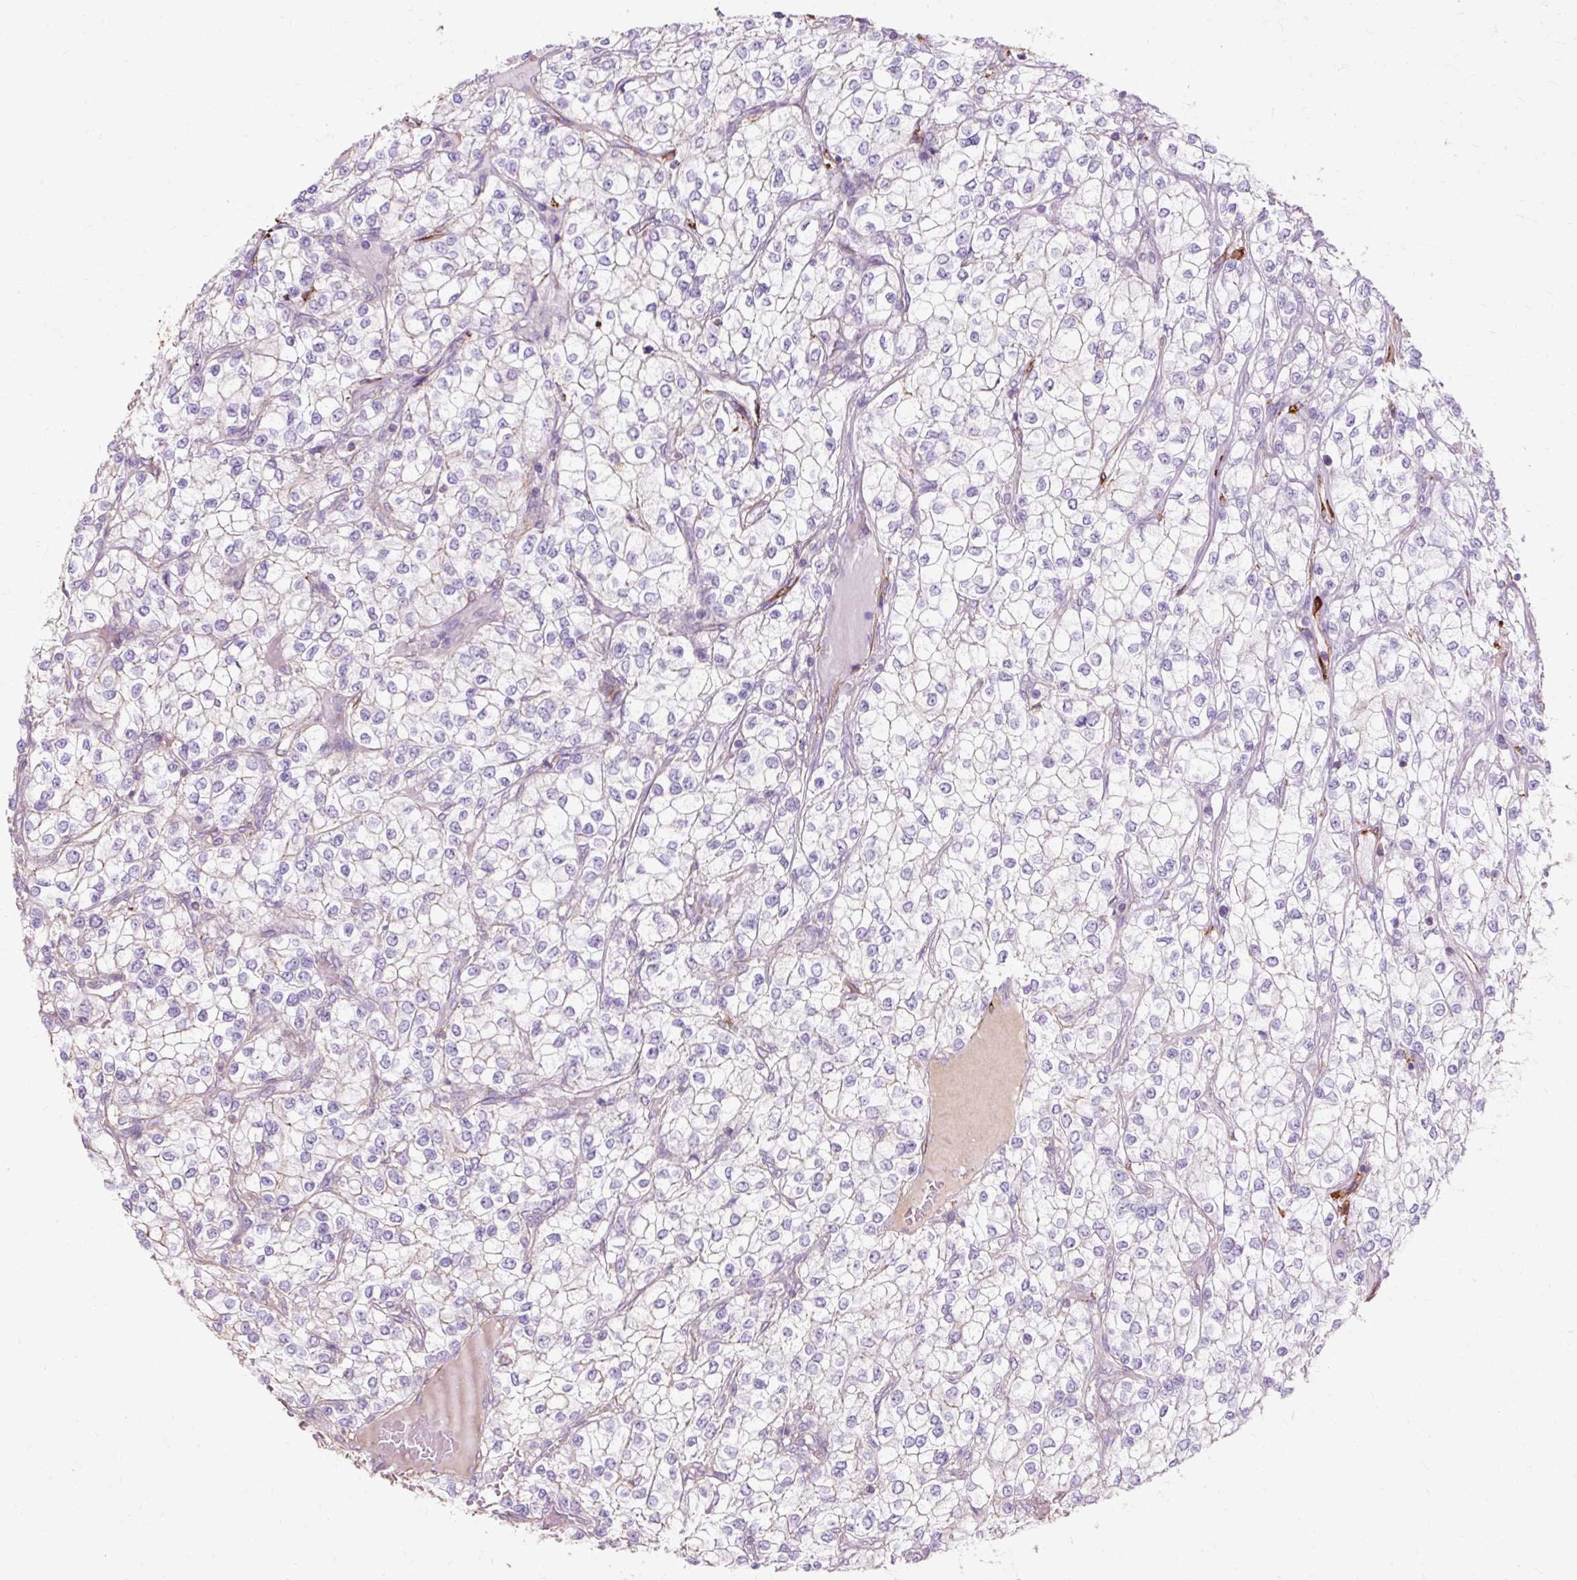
{"staining": {"intensity": "negative", "quantity": "none", "location": "none"}, "tissue": "renal cancer", "cell_type": "Tumor cells", "image_type": "cancer", "snomed": [{"axis": "morphology", "description": "Adenocarcinoma, NOS"}, {"axis": "topography", "description": "Kidney"}], "caption": "This is an IHC photomicrograph of adenocarcinoma (renal). There is no positivity in tumor cells.", "gene": "TBC1D2B", "patient": {"sex": "male", "age": 80}}